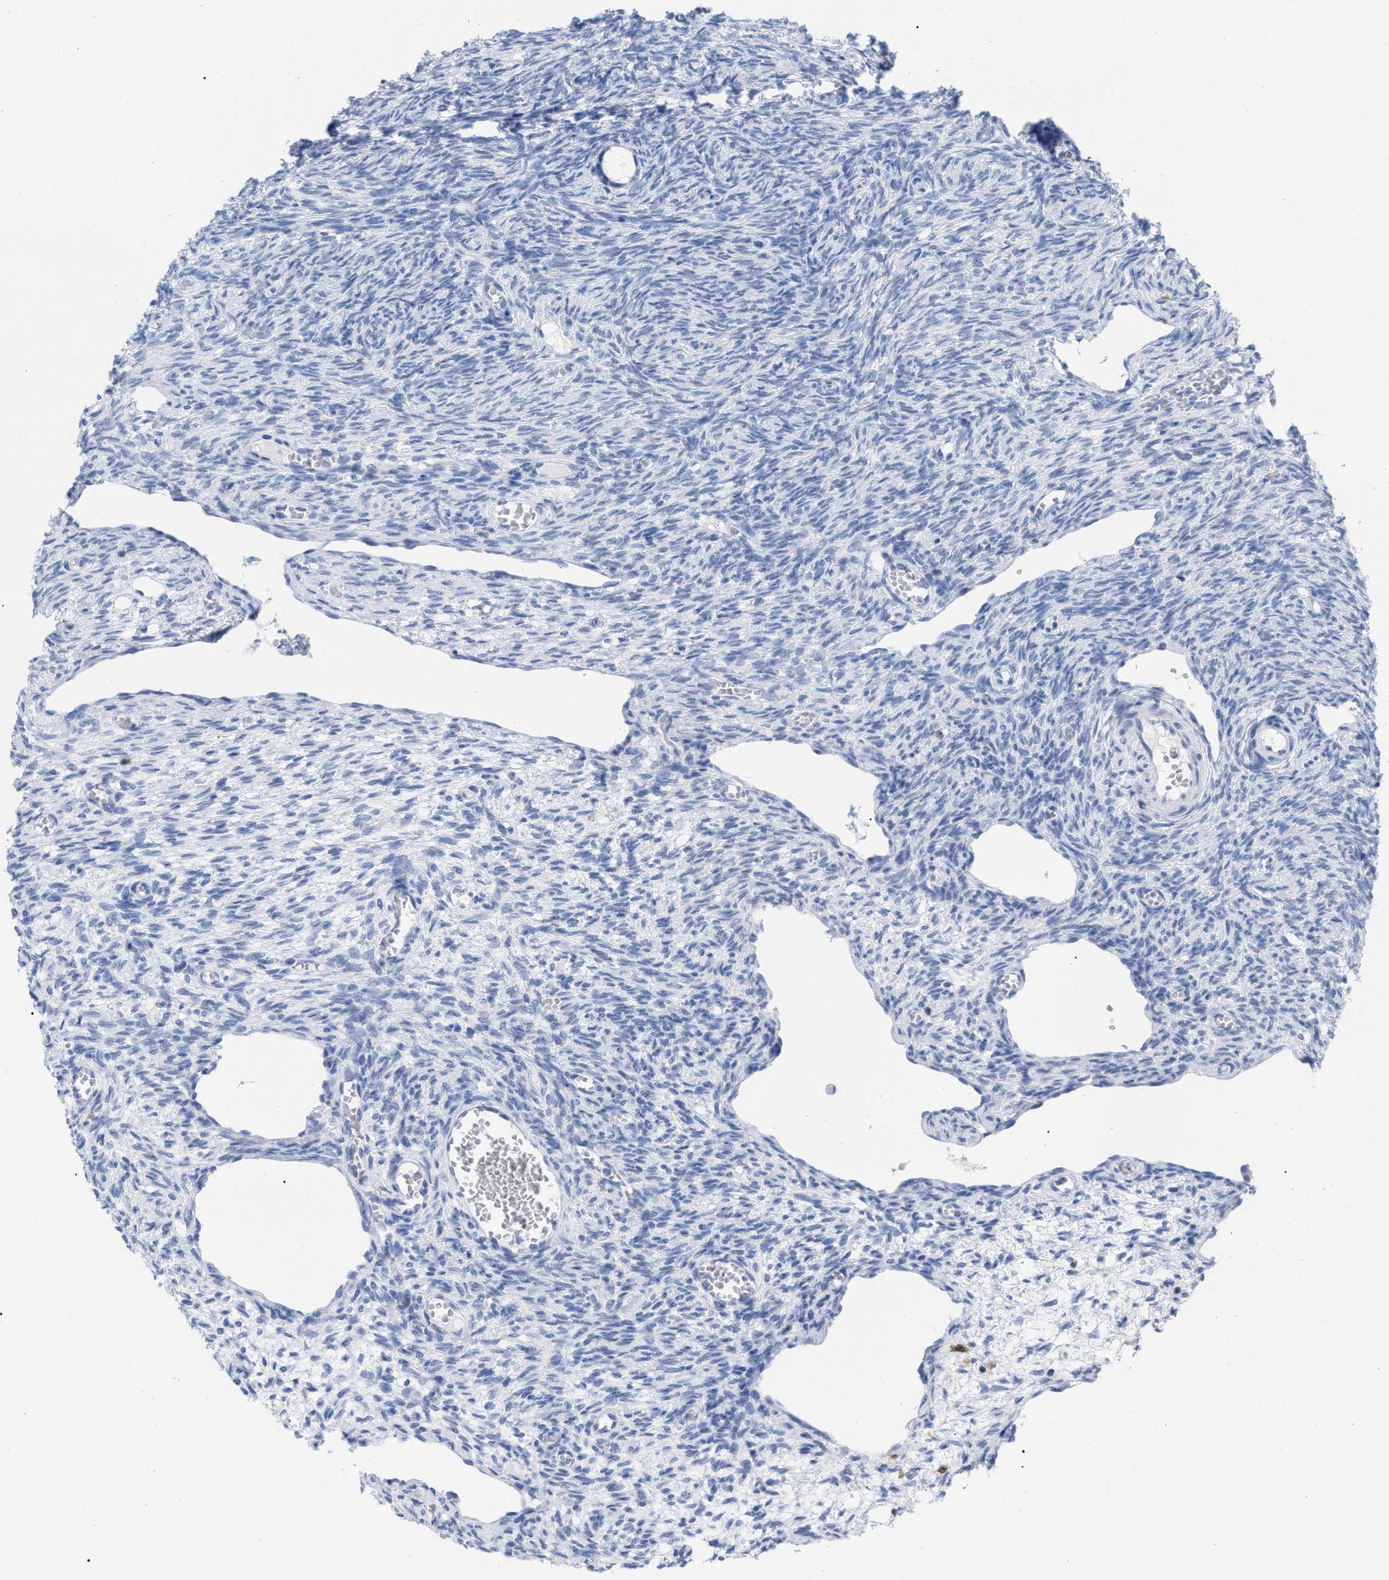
{"staining": {"intensity": "negative", "quantity": "none", "location": "none"}, "tissue": "ovary", "cell_type": "Ovarian stroma cells", "image_type": "normal", "snomed": [{"axis": "morphology", "description": "Normal tissue, NOS"}, {"axis": "topography", "description": "Ovary"}], "caption": "A micrograph of ovary stained for a protein shows no brown staining in ovarian stroma cells. (DAB immunohistochemistry (IHC) with hematoxylin counter stain).", "gene": "CD5", "patient": {"sex": "female", "age": 27}}